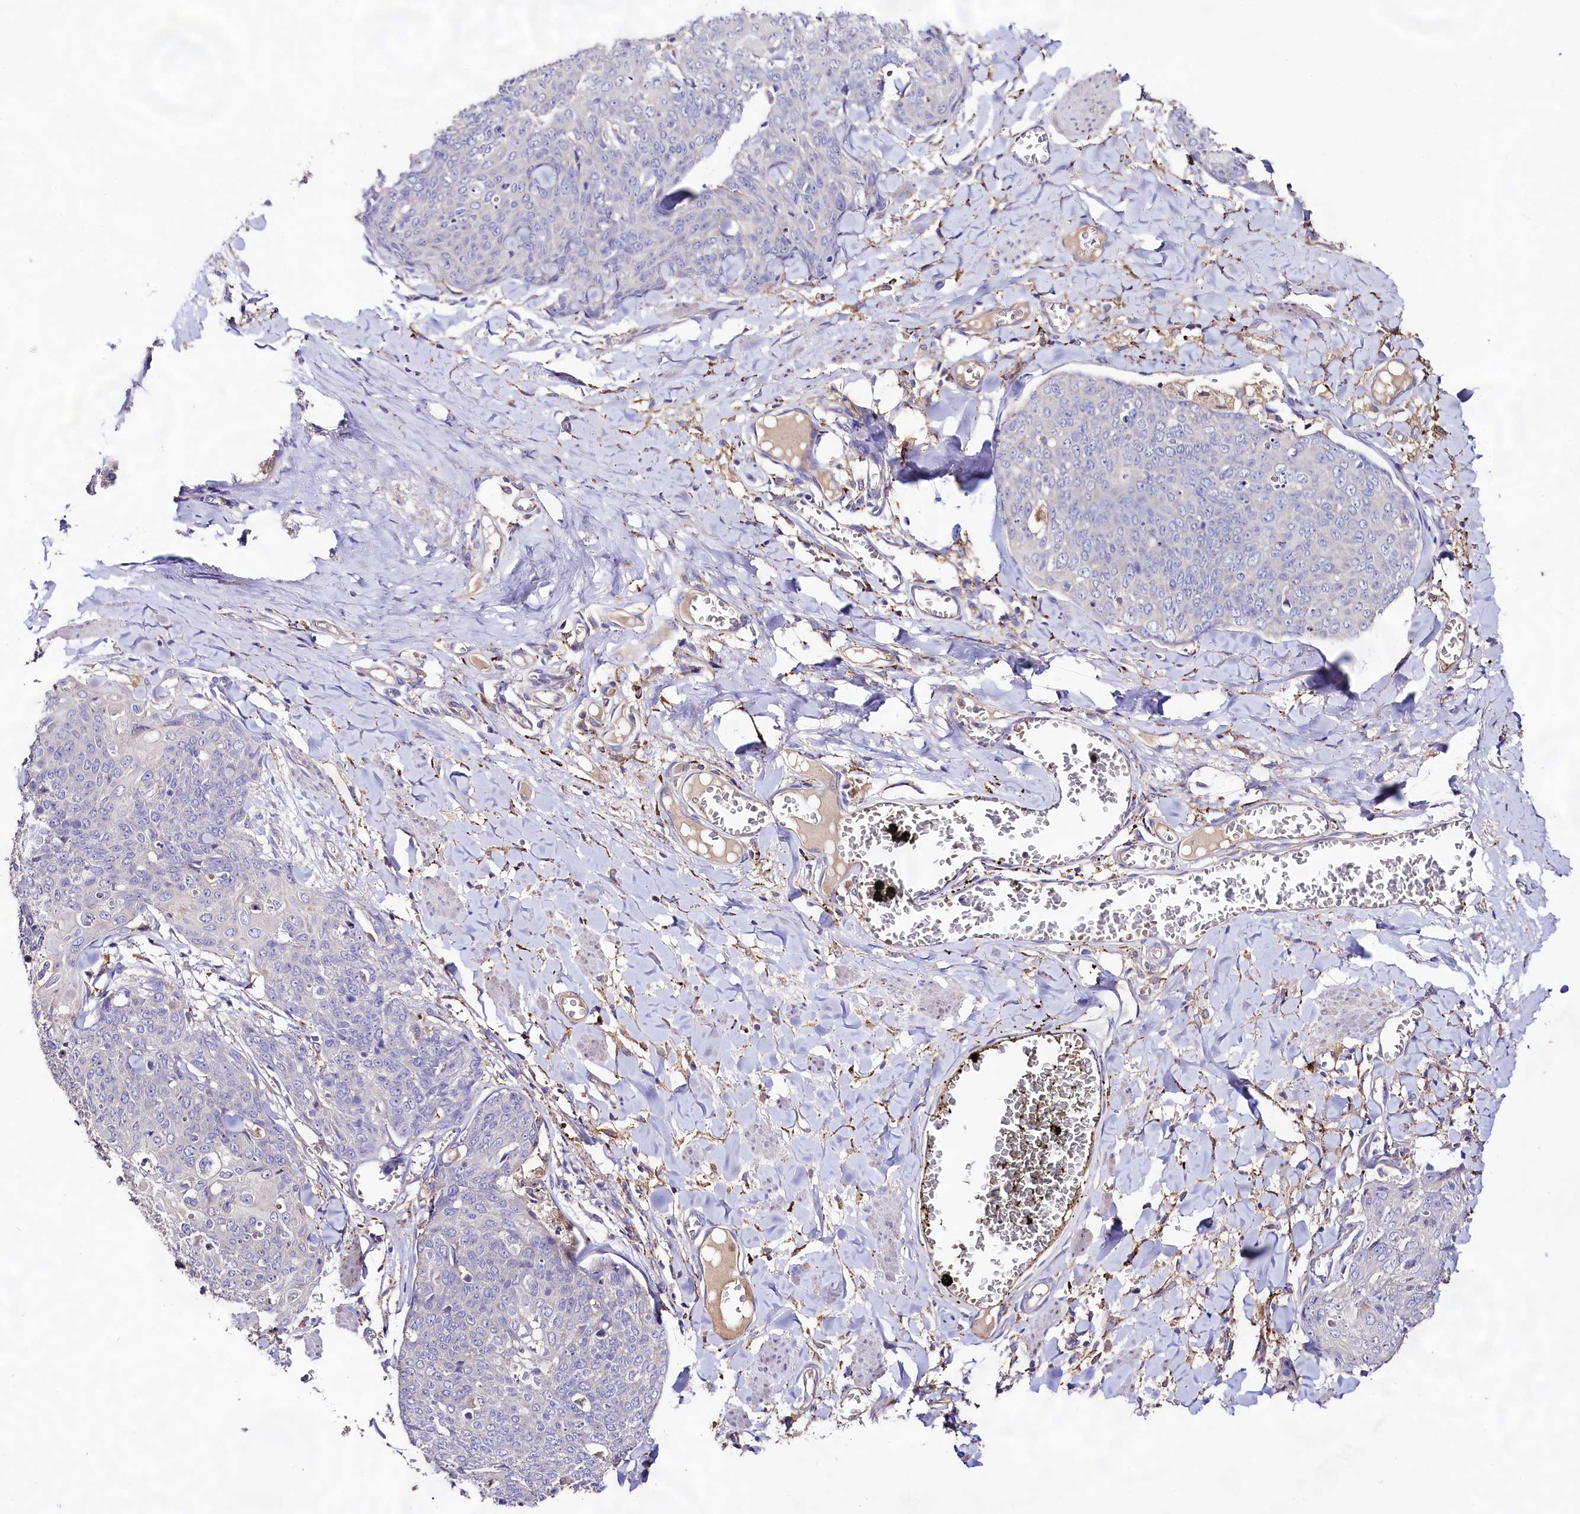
{"staining": {"intensity": "negative", "quantity": "none", "location": "none"}, "tissue": "skin cancer", "cell_type": "Tumor cells", "image_type": "cancer", "snomed": [{"axis": "morphology", "description": "Squamous cell carcinoma, NOS"}, {"axis": "topography", "description": "Skin"}, {"axis": "topography", "description": "Vulva"}], "caption": "DAB immunohistochemical staining of squamous cell carcinoma (skin) displays no significant positivity in tumor cells.", "gene": "DMXL2", "patient": {"sex": "female", "age": 85}}